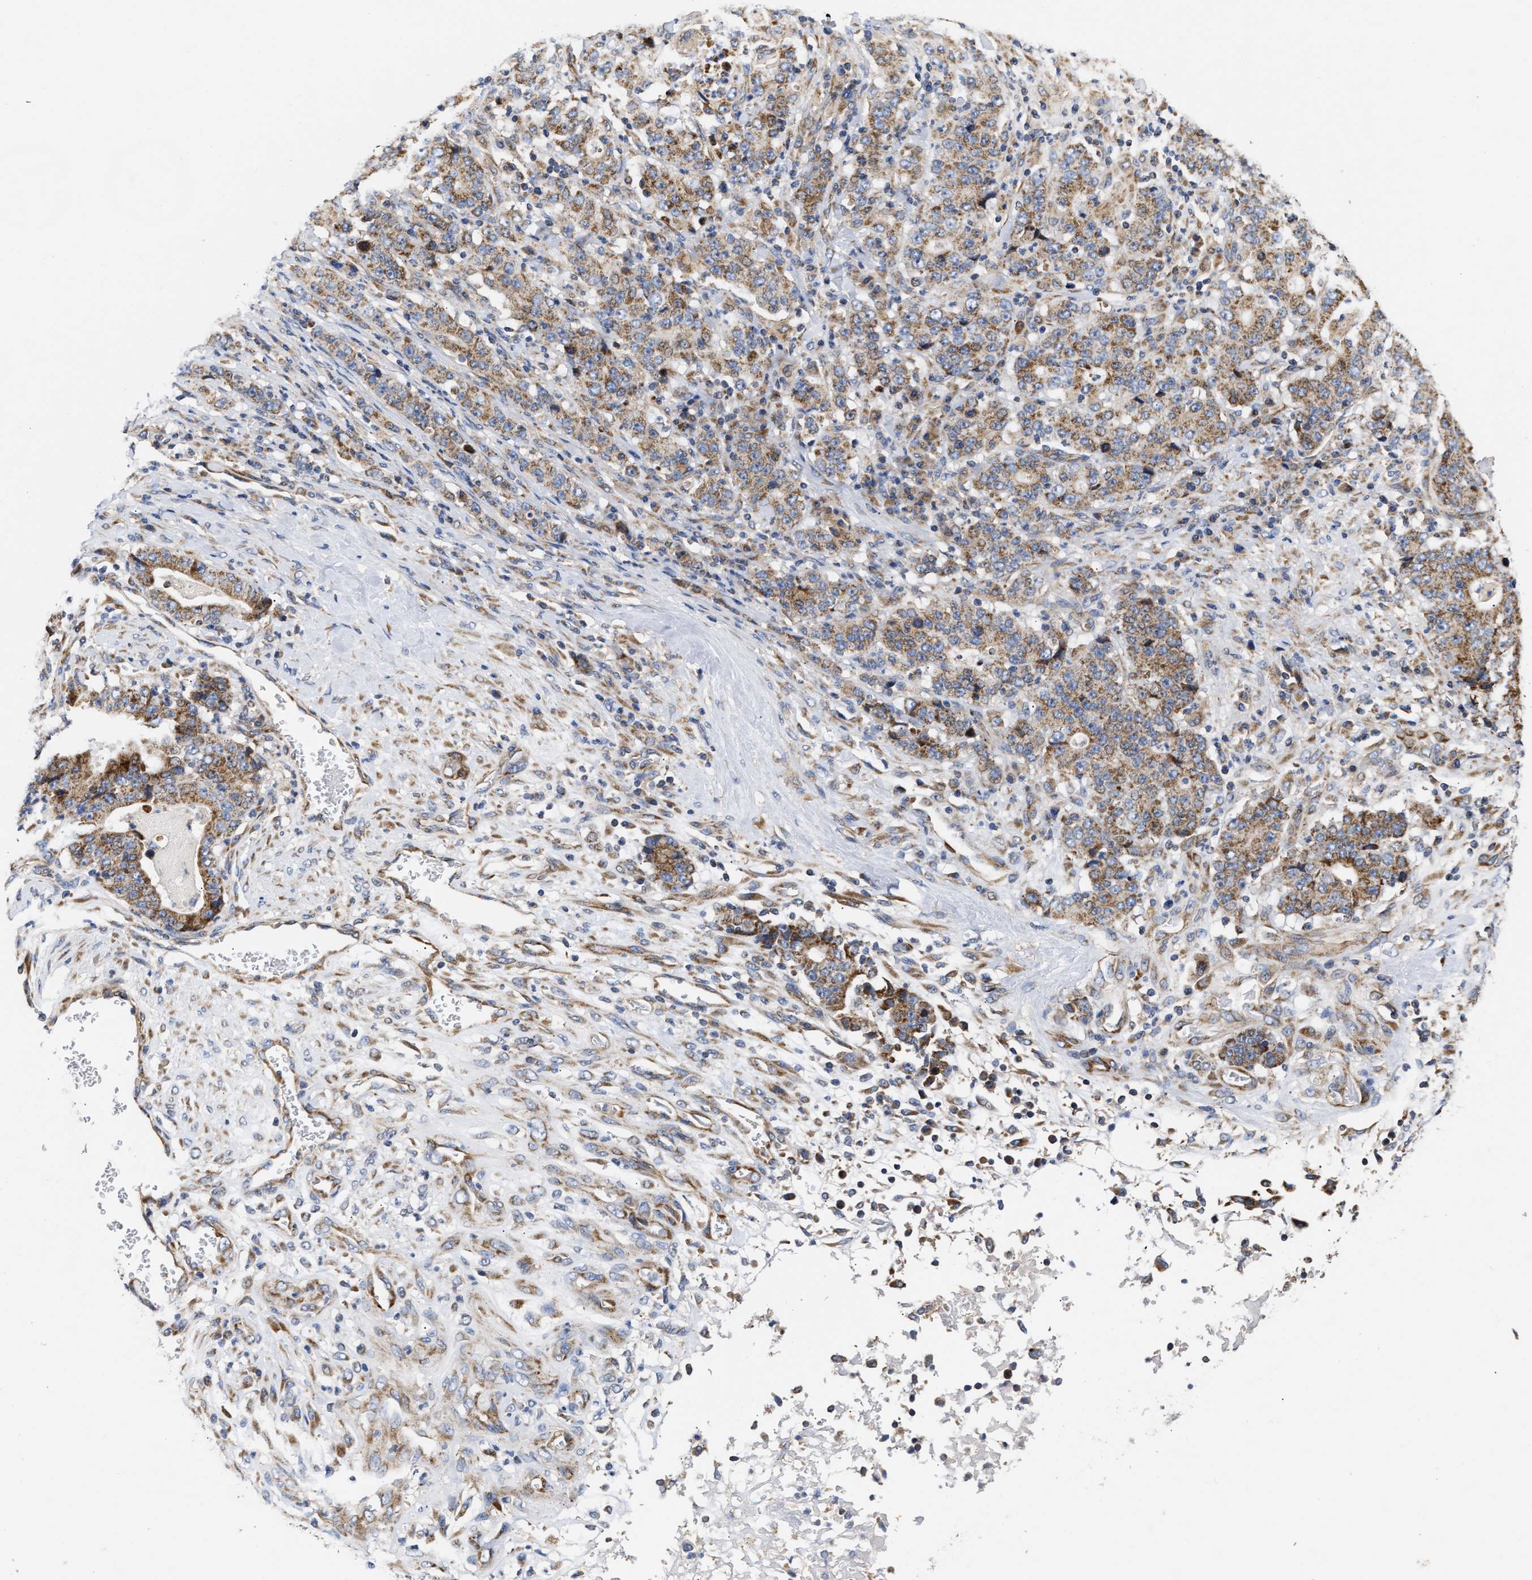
{"staining": {"intensity": "moderate", "quantity": ">75%", "location": "cytoplasmic/membranous"}, "tissue": "stomach cancer", "cell_type": "Tumor cells", "image_type": "cancer", "snomed": [{"axis": "morphology", "description": "Normal tissue, NOS"}, {"axis": "morphology", "description": "Adenocarcinoma, NOS"}, {"axis": "topography", "description": "Stomach, upper"}, {"axis": "topography", "description": "Stomach"}], "caption": "Protein staining by IHC displays moderate cytoplasmic/membranous staining in about >75% of tumor cells in stomach cancer (adenocarcinoma).", "gene": "MALSU1", "patient": {"sex": "male", "age": 59}}